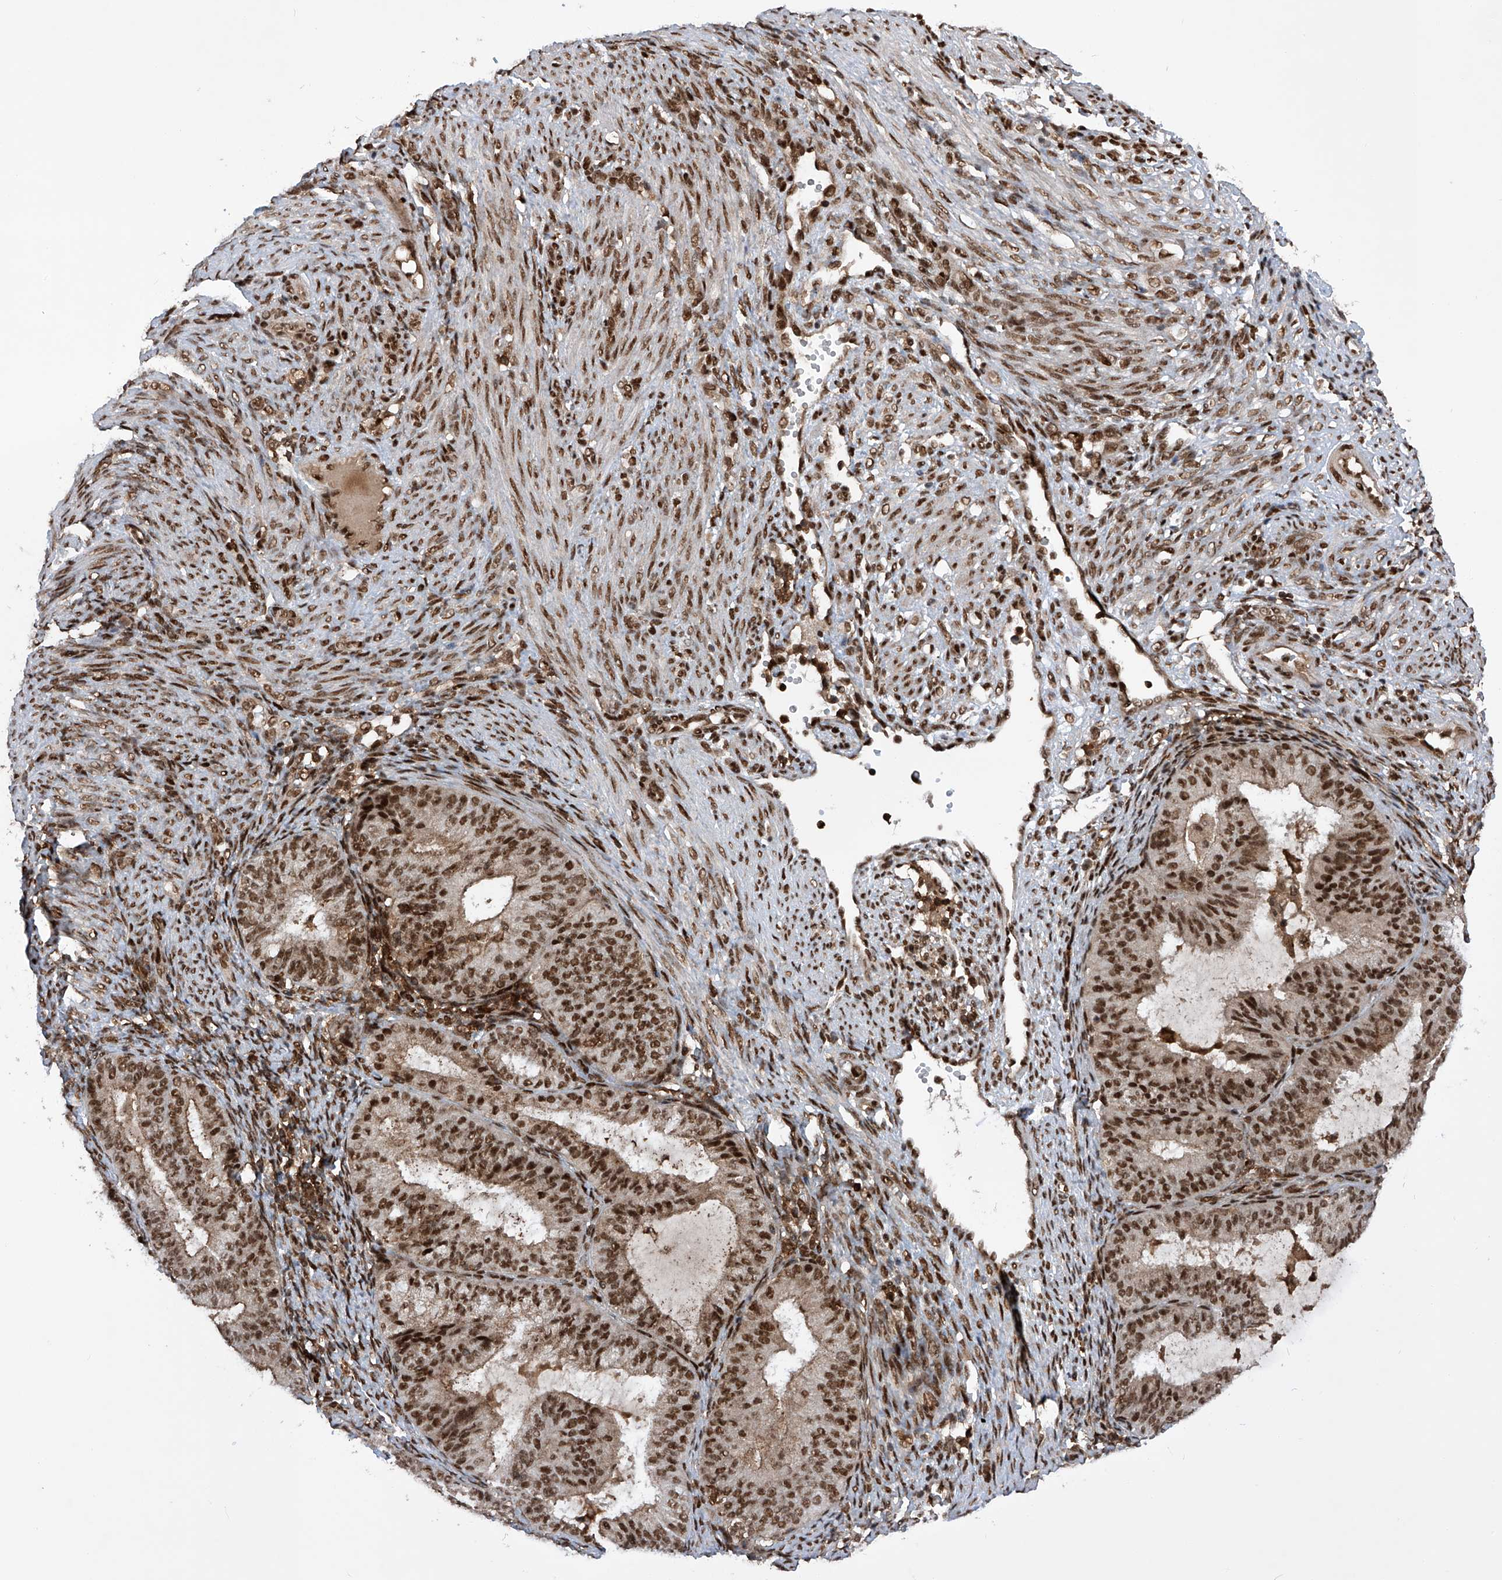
{"staining": {"intensity": "moderate", "quantity": ">75%", "location": "nuclear"}, "tissue": "endometrial cancer", "cell_type": "Tumor cells", "image_type": "cancer", "snomed": [{"axis": "morphology", "description": "Adenocarcinoma, NOS"}, {"axis": "topography", "description": "Endometrium"}], "caption": "Brown immunohistochemical staining in human endometrial adenocarcinoma displays moderate nuclear expression in about >75% of tumor cells.", "gene": "ZNF280D", "patient": {"sex": "female", "age": 51}}